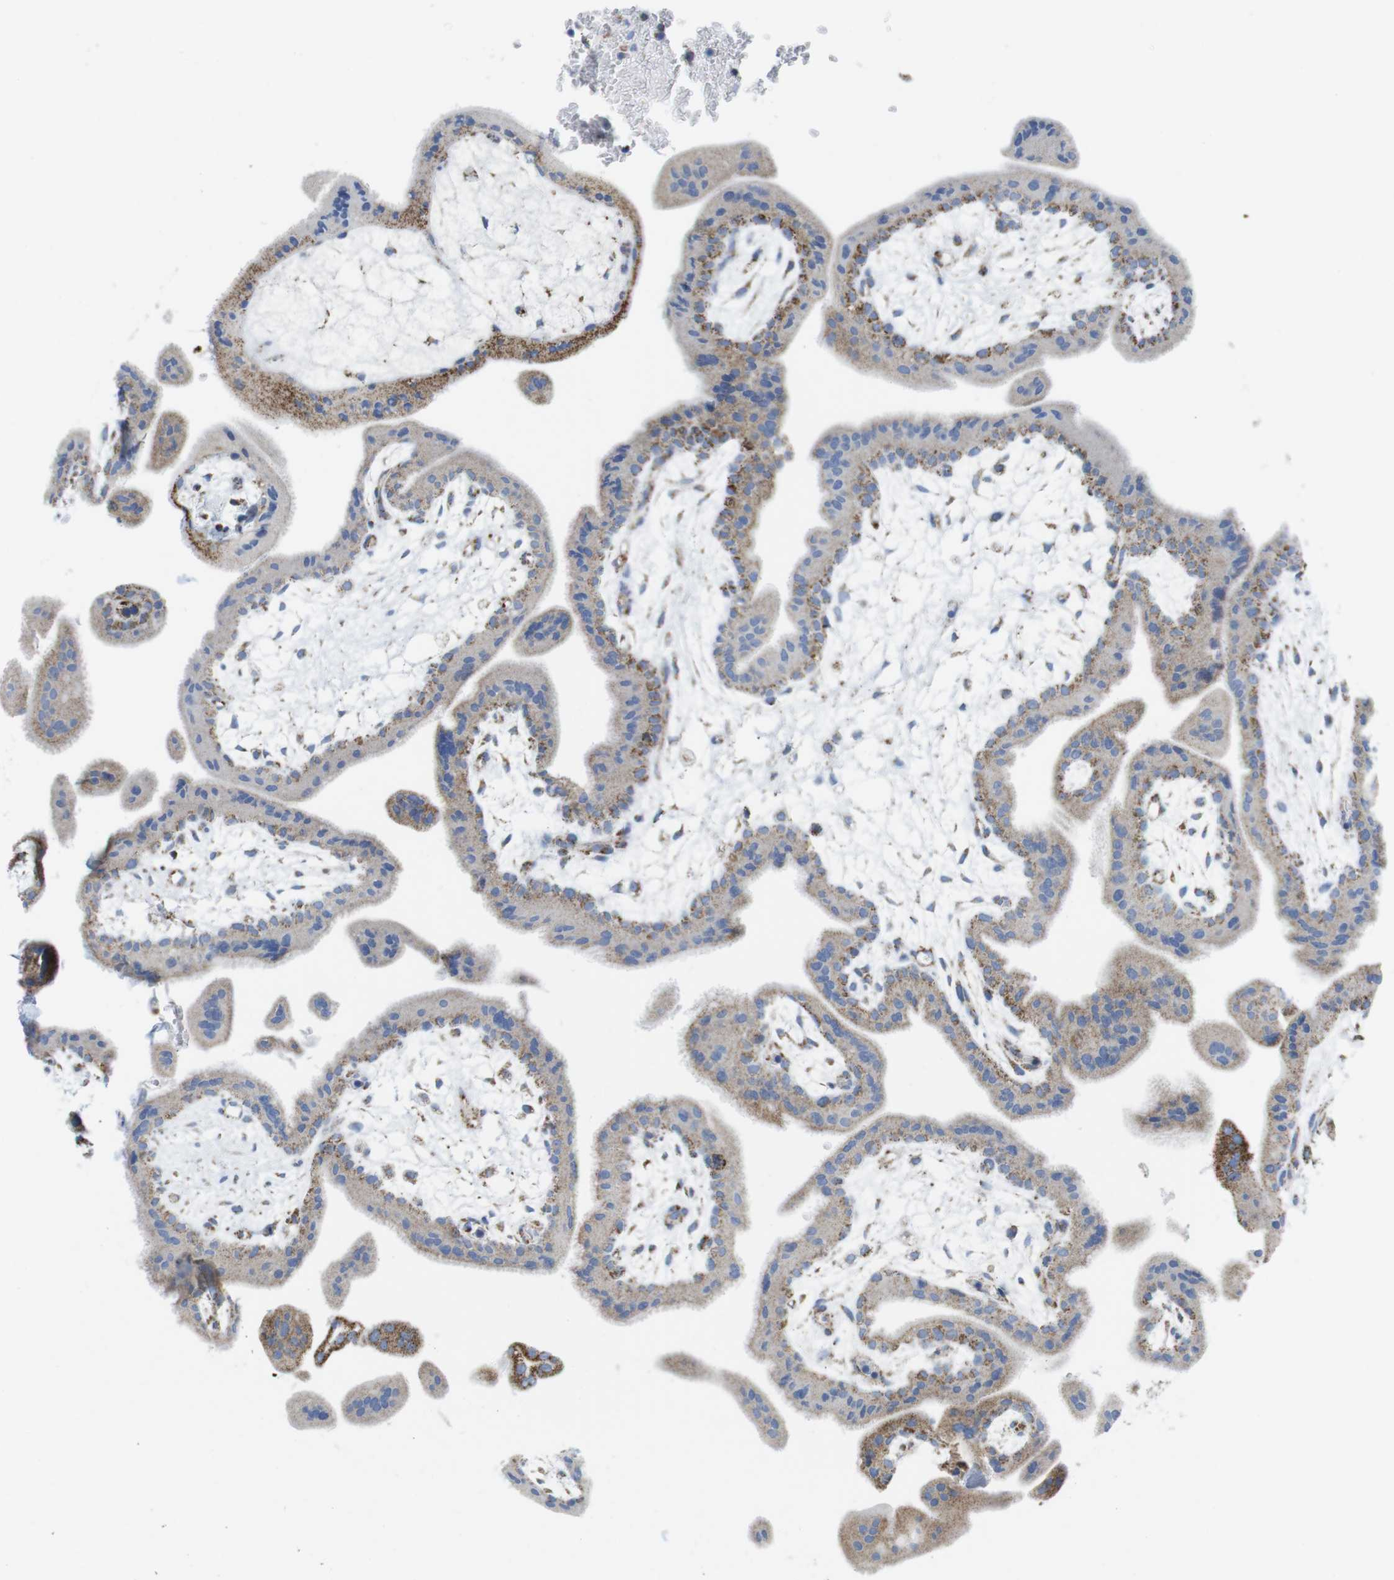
{"staining": {"intensity": "moderate", "quantity": "25%-75%", "location": "cytoplasmic/membranous"}, "tissue": "placenta", "cell_type": "Trophoblastic cells", "image_type": "normal", "snomed": [{"axis": "morphology", "description": "Normal tissue, NOS"}, {"axis": "topography", "description": "Placenta"}], "caption": "Unremarkable placenta was stained to show a protein in brown. There is medium levels of moderate cytoplasmic/membranous staining in about 25%-75% of trophoblastic cells. (DAB (3,3'-diaminobenzidine) IHC with brightfield microscopy, high magnification).", "gene": "ATP5PO", "patient": {"sex": "female", "age": 35}}